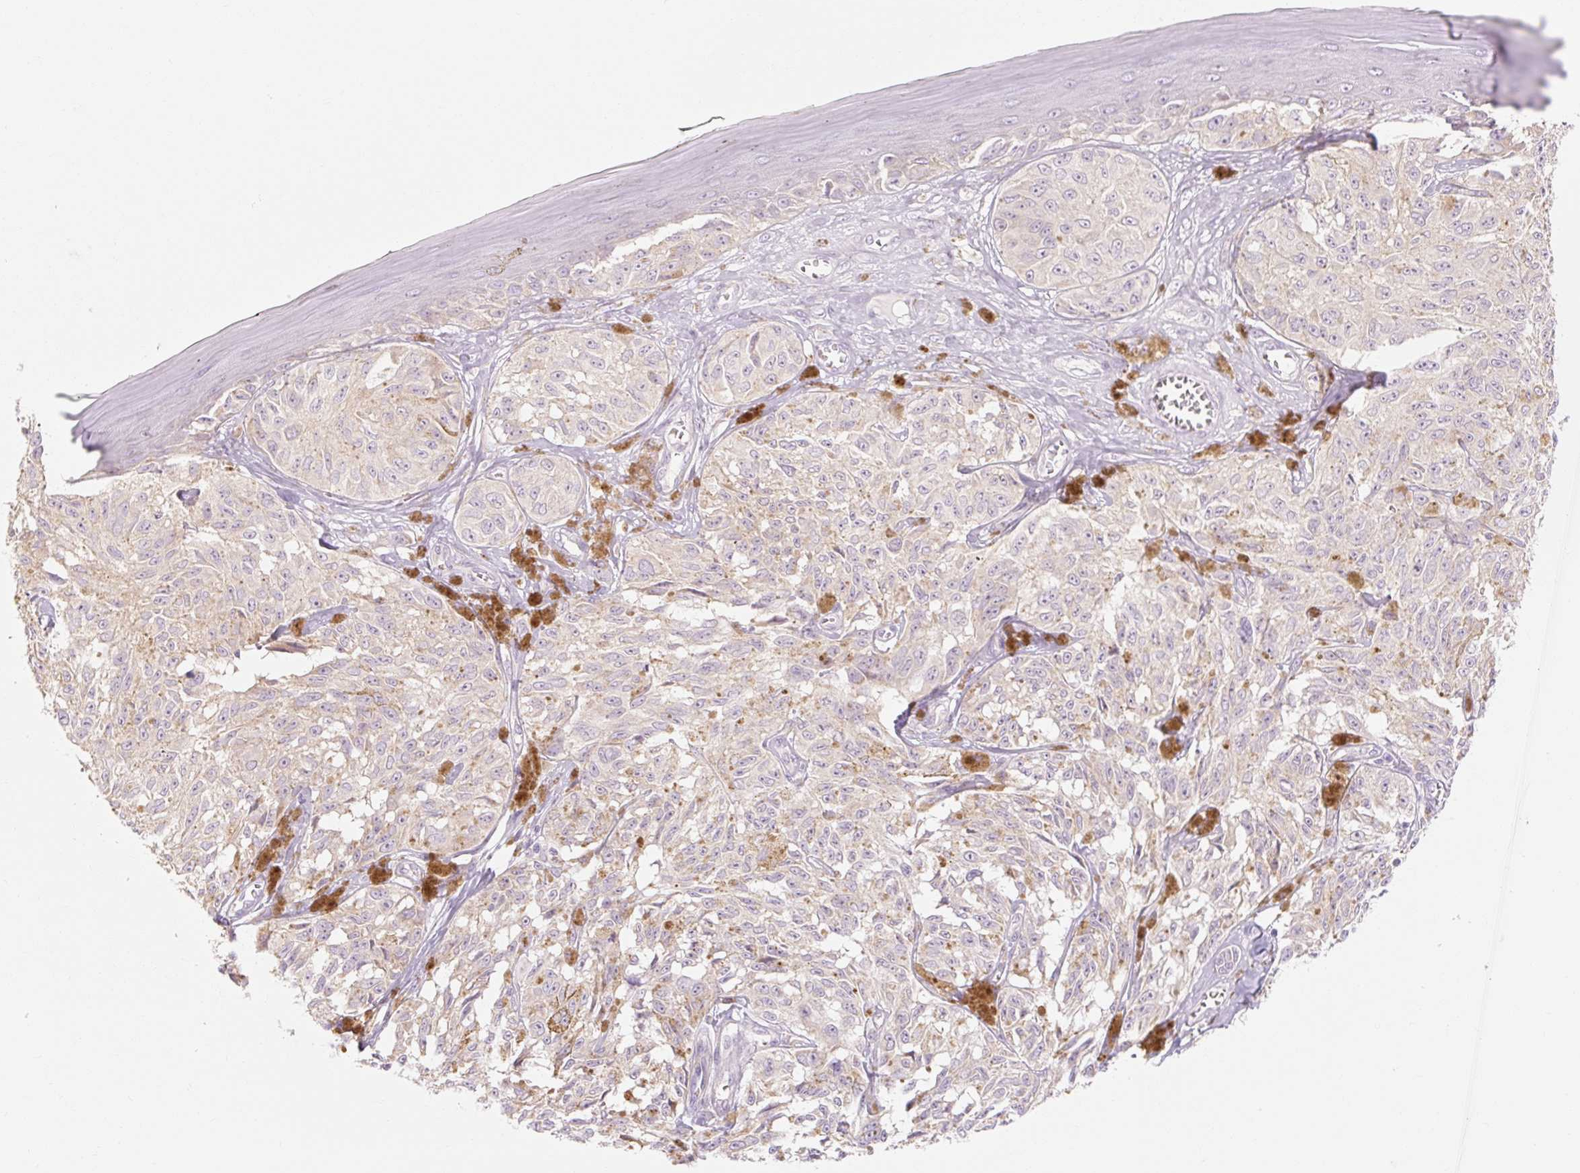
{"staining": {"intensity": "weak", "quantity": ">75%", "location": "cytoplasmic/membranous"}, "tissue": "melanoma", "cell_type": "Tumor cells", "image_type": "cancer", "snomed": [{"axis": "morphology", "description": "Malignant melanoma, NOS"}, {"axis": "topography", "description": "Skin"}], "caption": "Human malignant melanoma stained with a protein marker displays weak staining in tumor cells.", "gene": "MYO1D", "patient": {"sex": "male", "age": 68}}